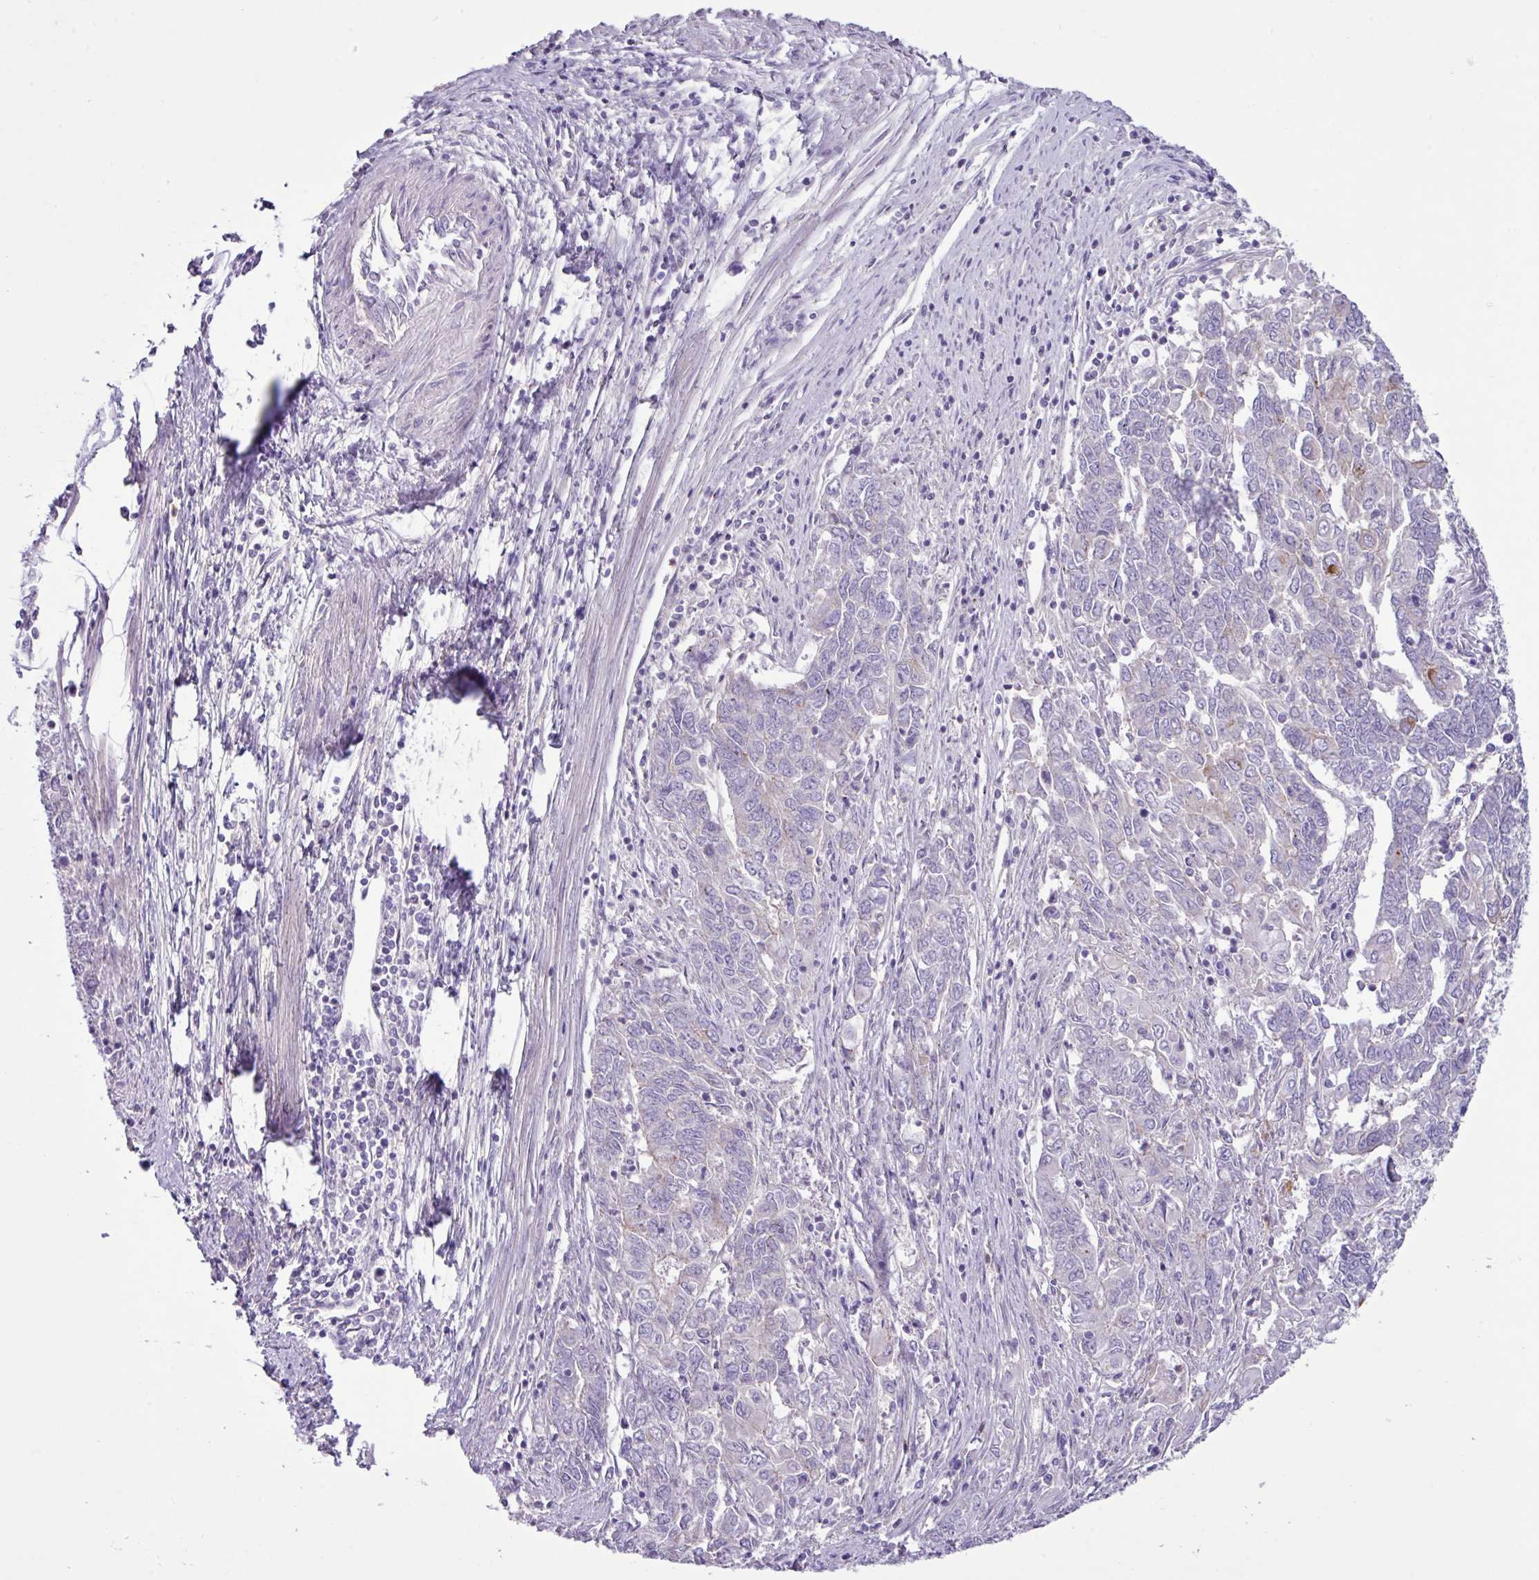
{"staining": {"intensity": "negative", "quantity": "none", "location": "none"}, "tissue": "endometrial cancer", "cell_type": "Tumor cells", "image_type": "cancer", "snomed": [{"axis": "morphology", "description": "Adenocarcinoma, NOS"}, {"axis": "topography", "description": "Endometrium"}], "caption": "A micrograph of endometrial cancer stained for a protein displays no brown staining in tumor cells.", "gene": "CYSTM1", "patient": {"sex": "female", "age": 54}}